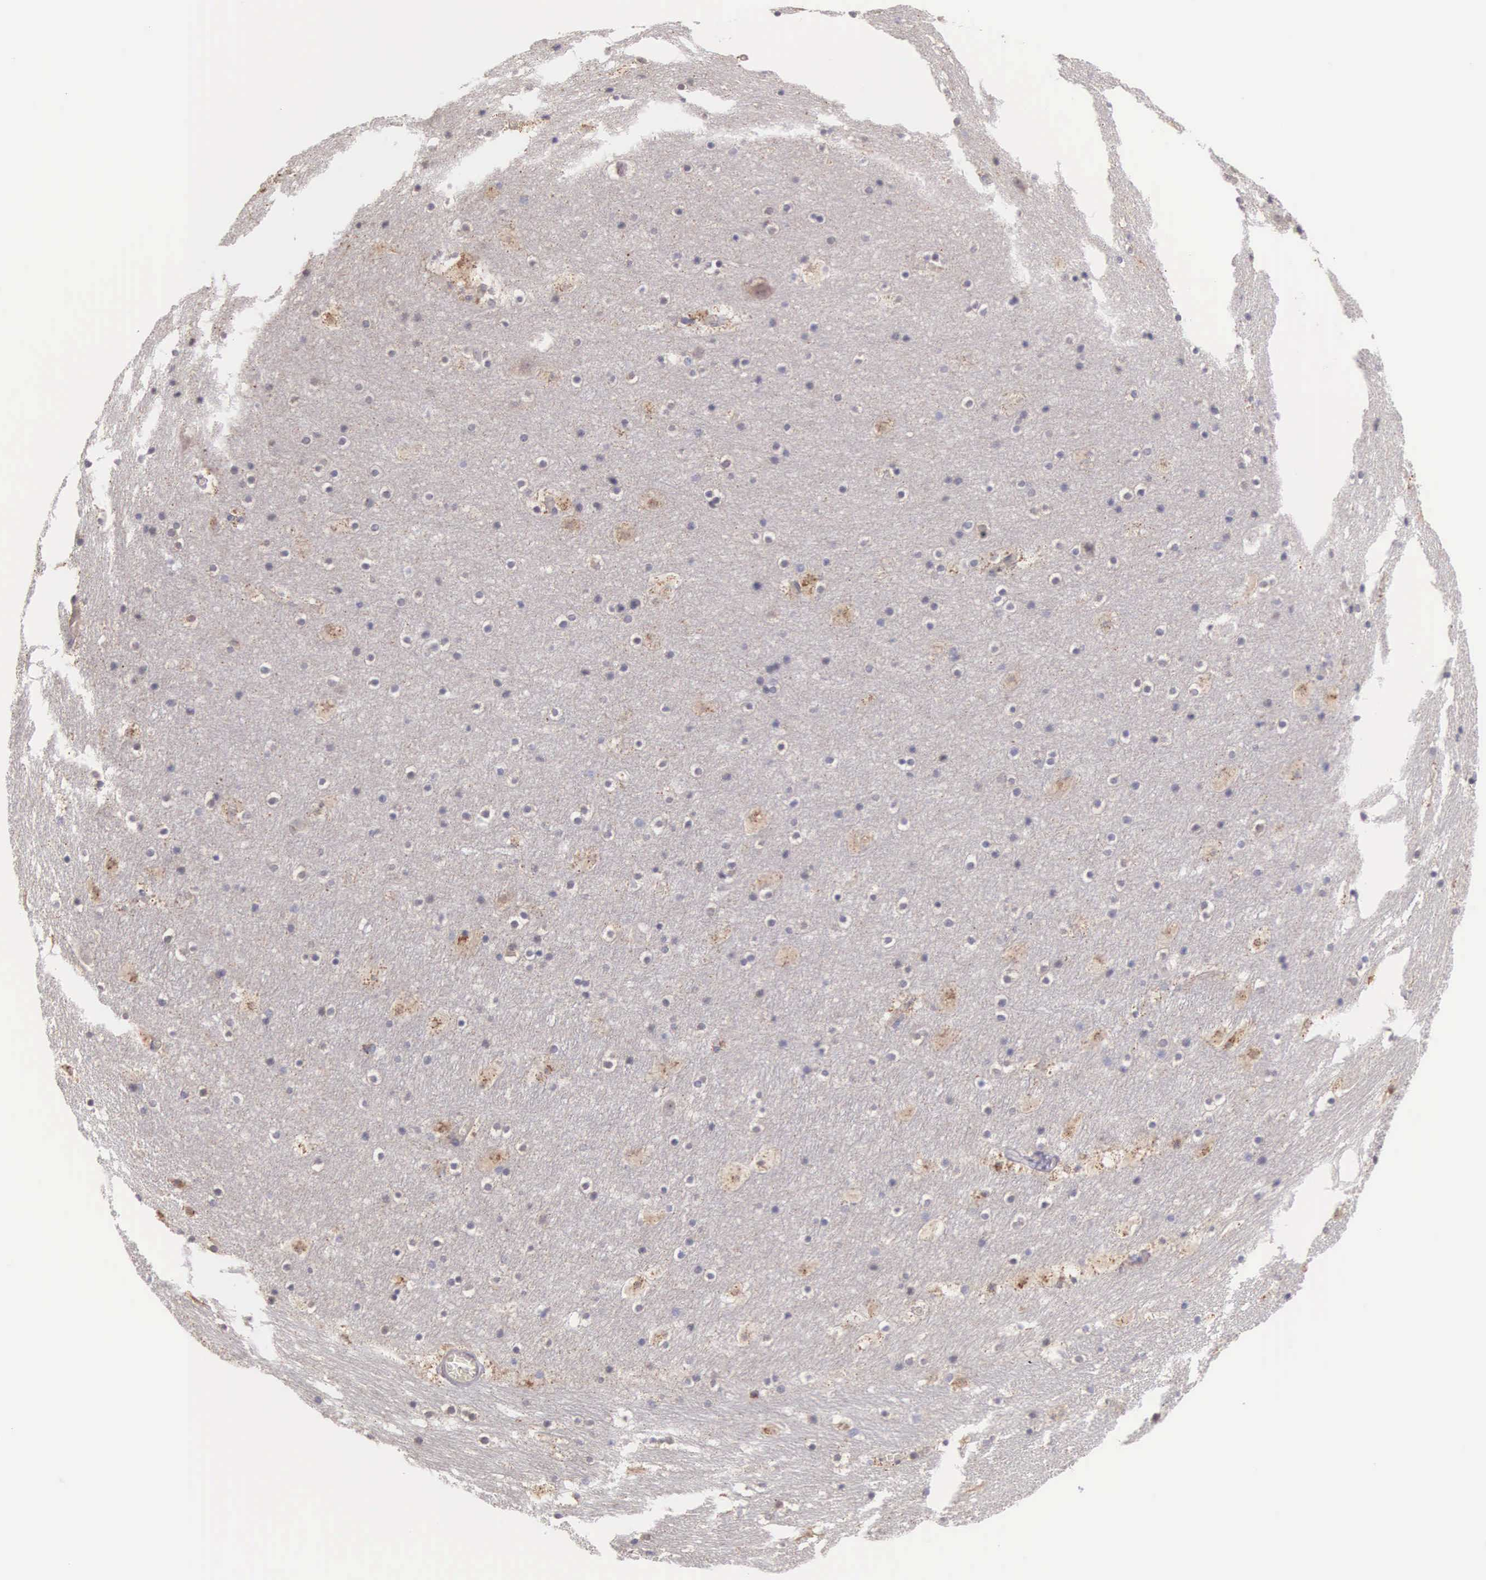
{"staining": {"intensity": "negative", "quantity": "none", "location": "none"}, "tissue": "hippocampus", "cell_type": "Glial cells", "image_type": "normal", "snomed": [{"axis": "morphology", "description": "Normal tissue, NOS"}, {"axis": "topography", "description": "Hippocampus"}], "caption": "Immunohistochemical staining of benign hippocampus shows no significant expression in glial cells. The staining was performed using DAB (3,3'-diaminobenzidine) to visualize the protein expression in brown, while the nuclei were stained in blue with hematoxylin (Magnification: 20x).", "gene": "PIR", "patient": {"sex": "male", "age": 45}}